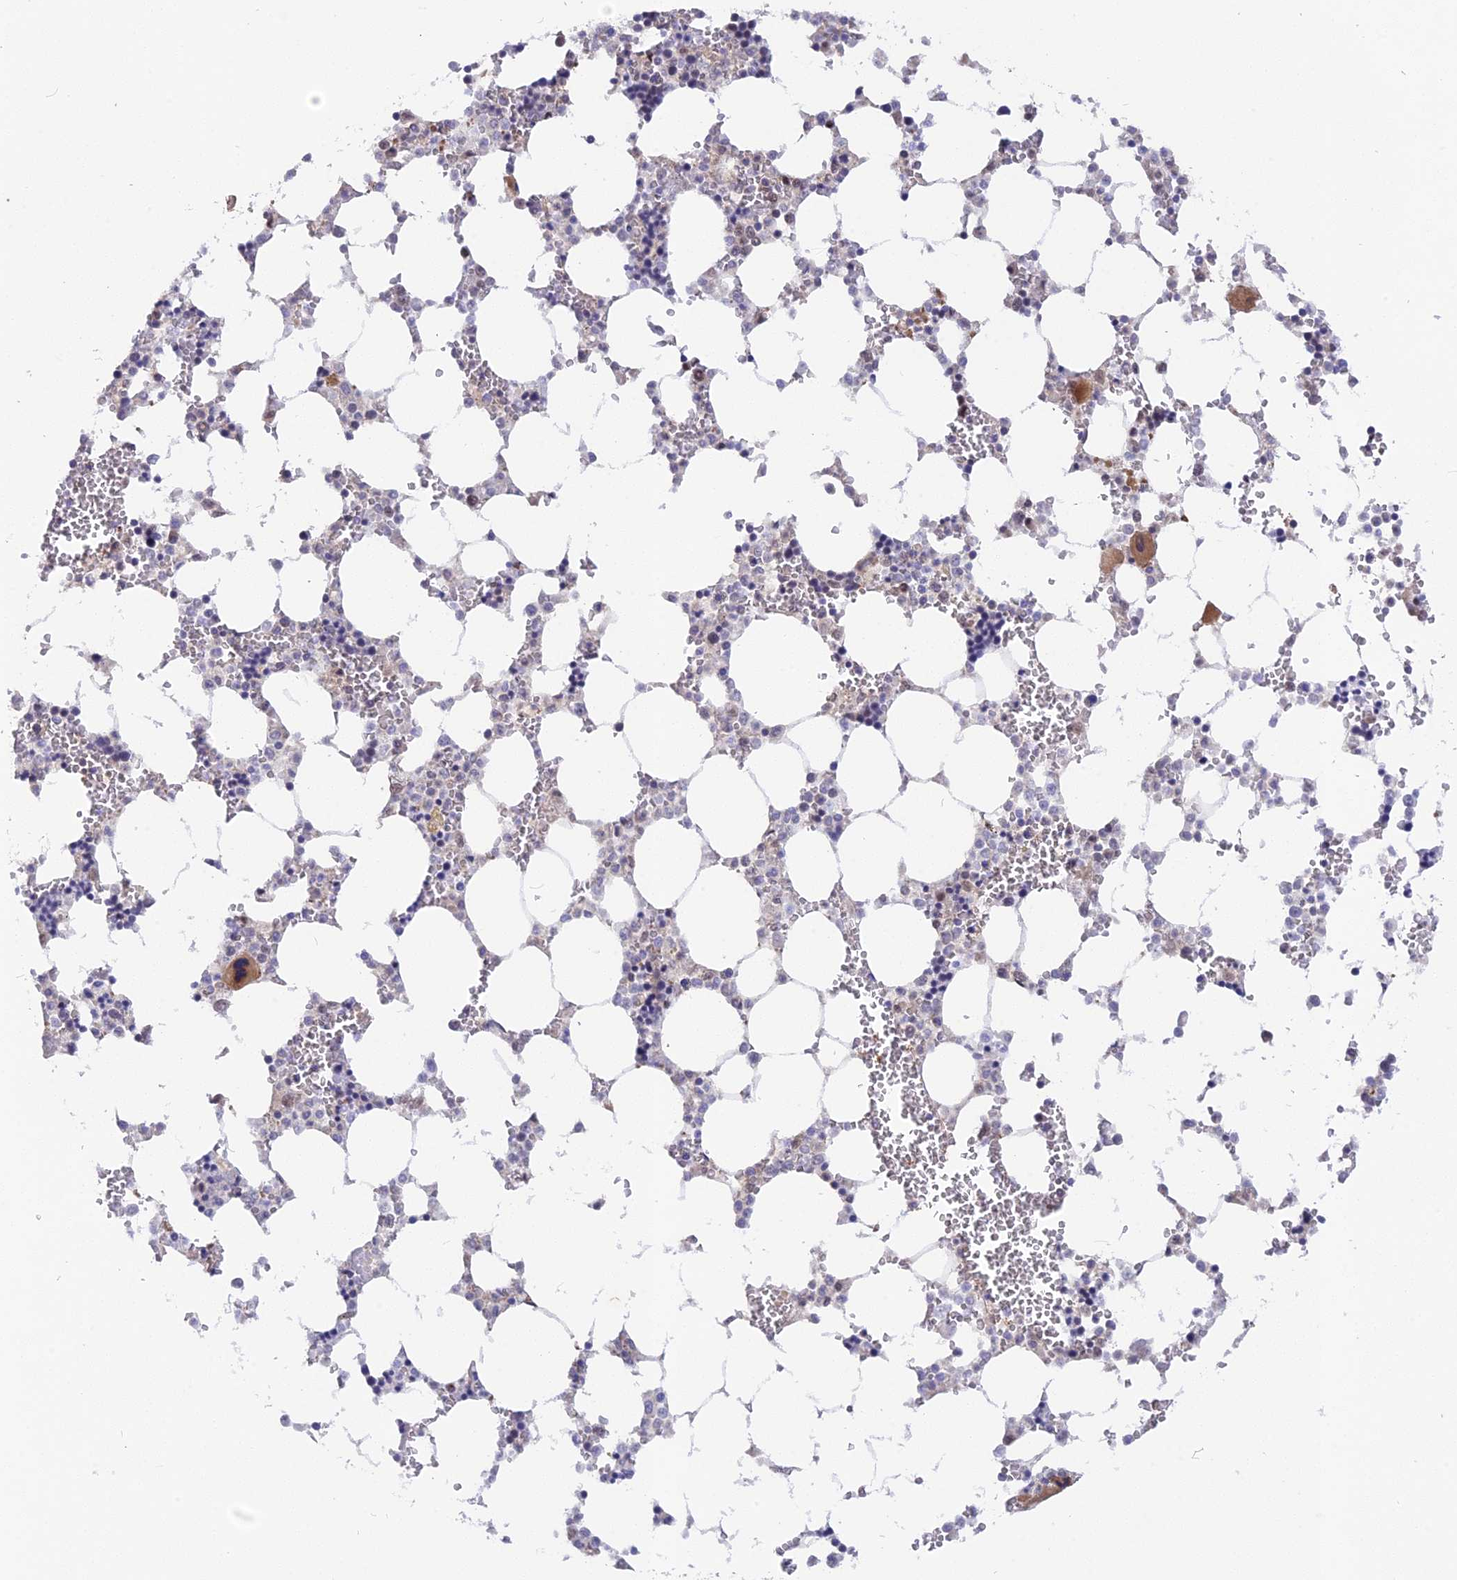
{"staining": {"intensity": "moderate", "quantity": "<25%", "location": "cytoplasmic/membranous"}, "tissue": "bone marrow", "cell_type": "Hematopoietic cells", "image_type": "normal", "snomed": [{"axis": "morphology", "description": "Normal tissue, NOS"}, {"axis": "topography", "description": "Bone marrow"}], "caption": "Benign bone marrow demonstrates moderate cytoplasmic/membranous staining in approximately <25% of hematopoietic cells, visualized by immunohistochemistry.", "gene": "CCDC154", "patient": {"sex": "male", "age": 64}}